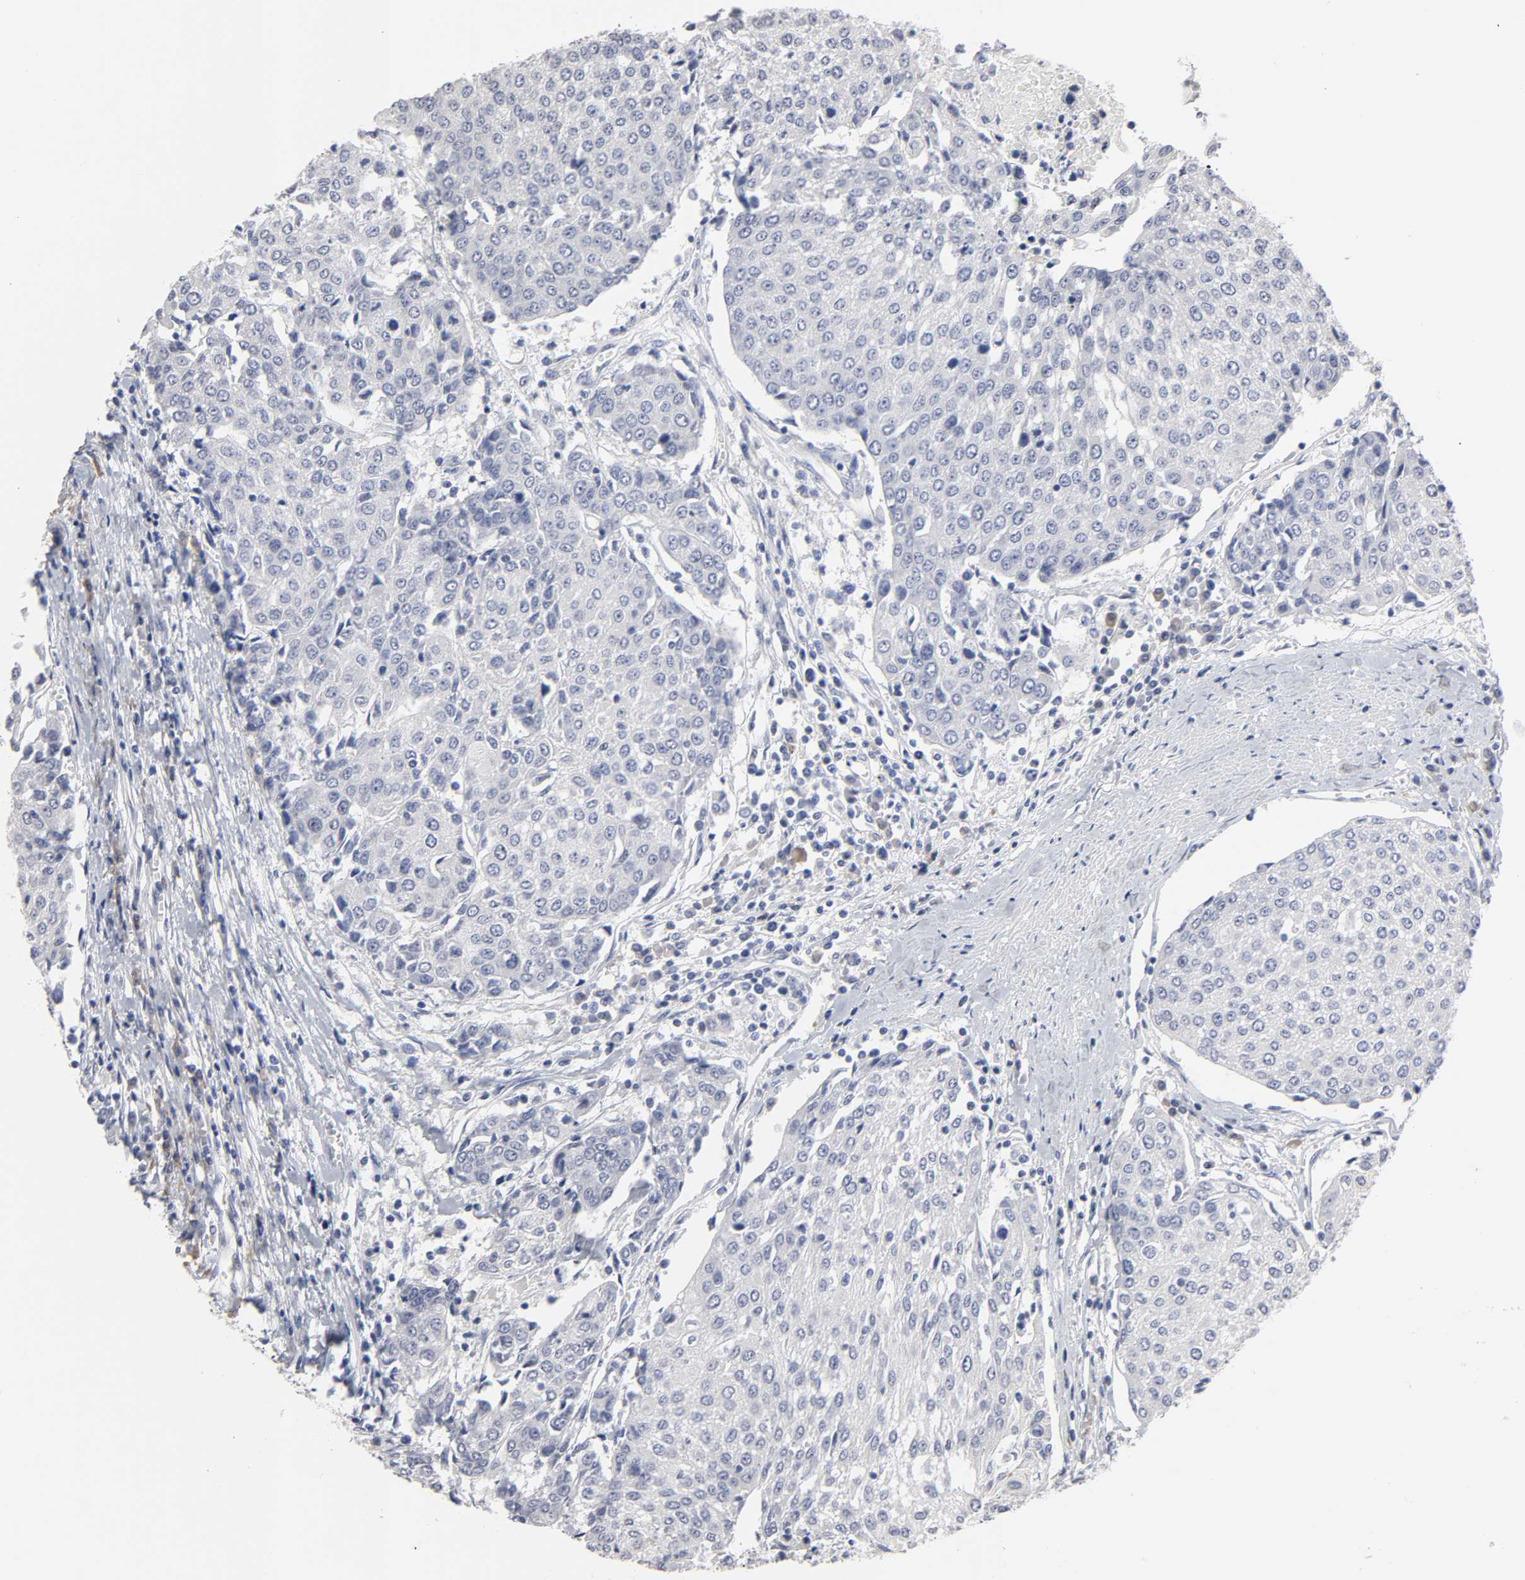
{"staining": {"intensity": "negative", "quantity": "none", "location": "none"}, "tissue": "urothelial cancer", "cell_type": "Tumor cells", "image_type": "cancer", "snomed": [{"axis": "morphology", "description": "Urothelial carcinoma, High grade"}, {"axis": "topography", "description": "Urinary bladder"}], "caption": "Urothelial carcinoma (high-grade) was stained to show a protein in brown. There is no significant expression in tumor cells.", "gene": "HNF4A", "patient": {"sex": "female", "age": 85}}